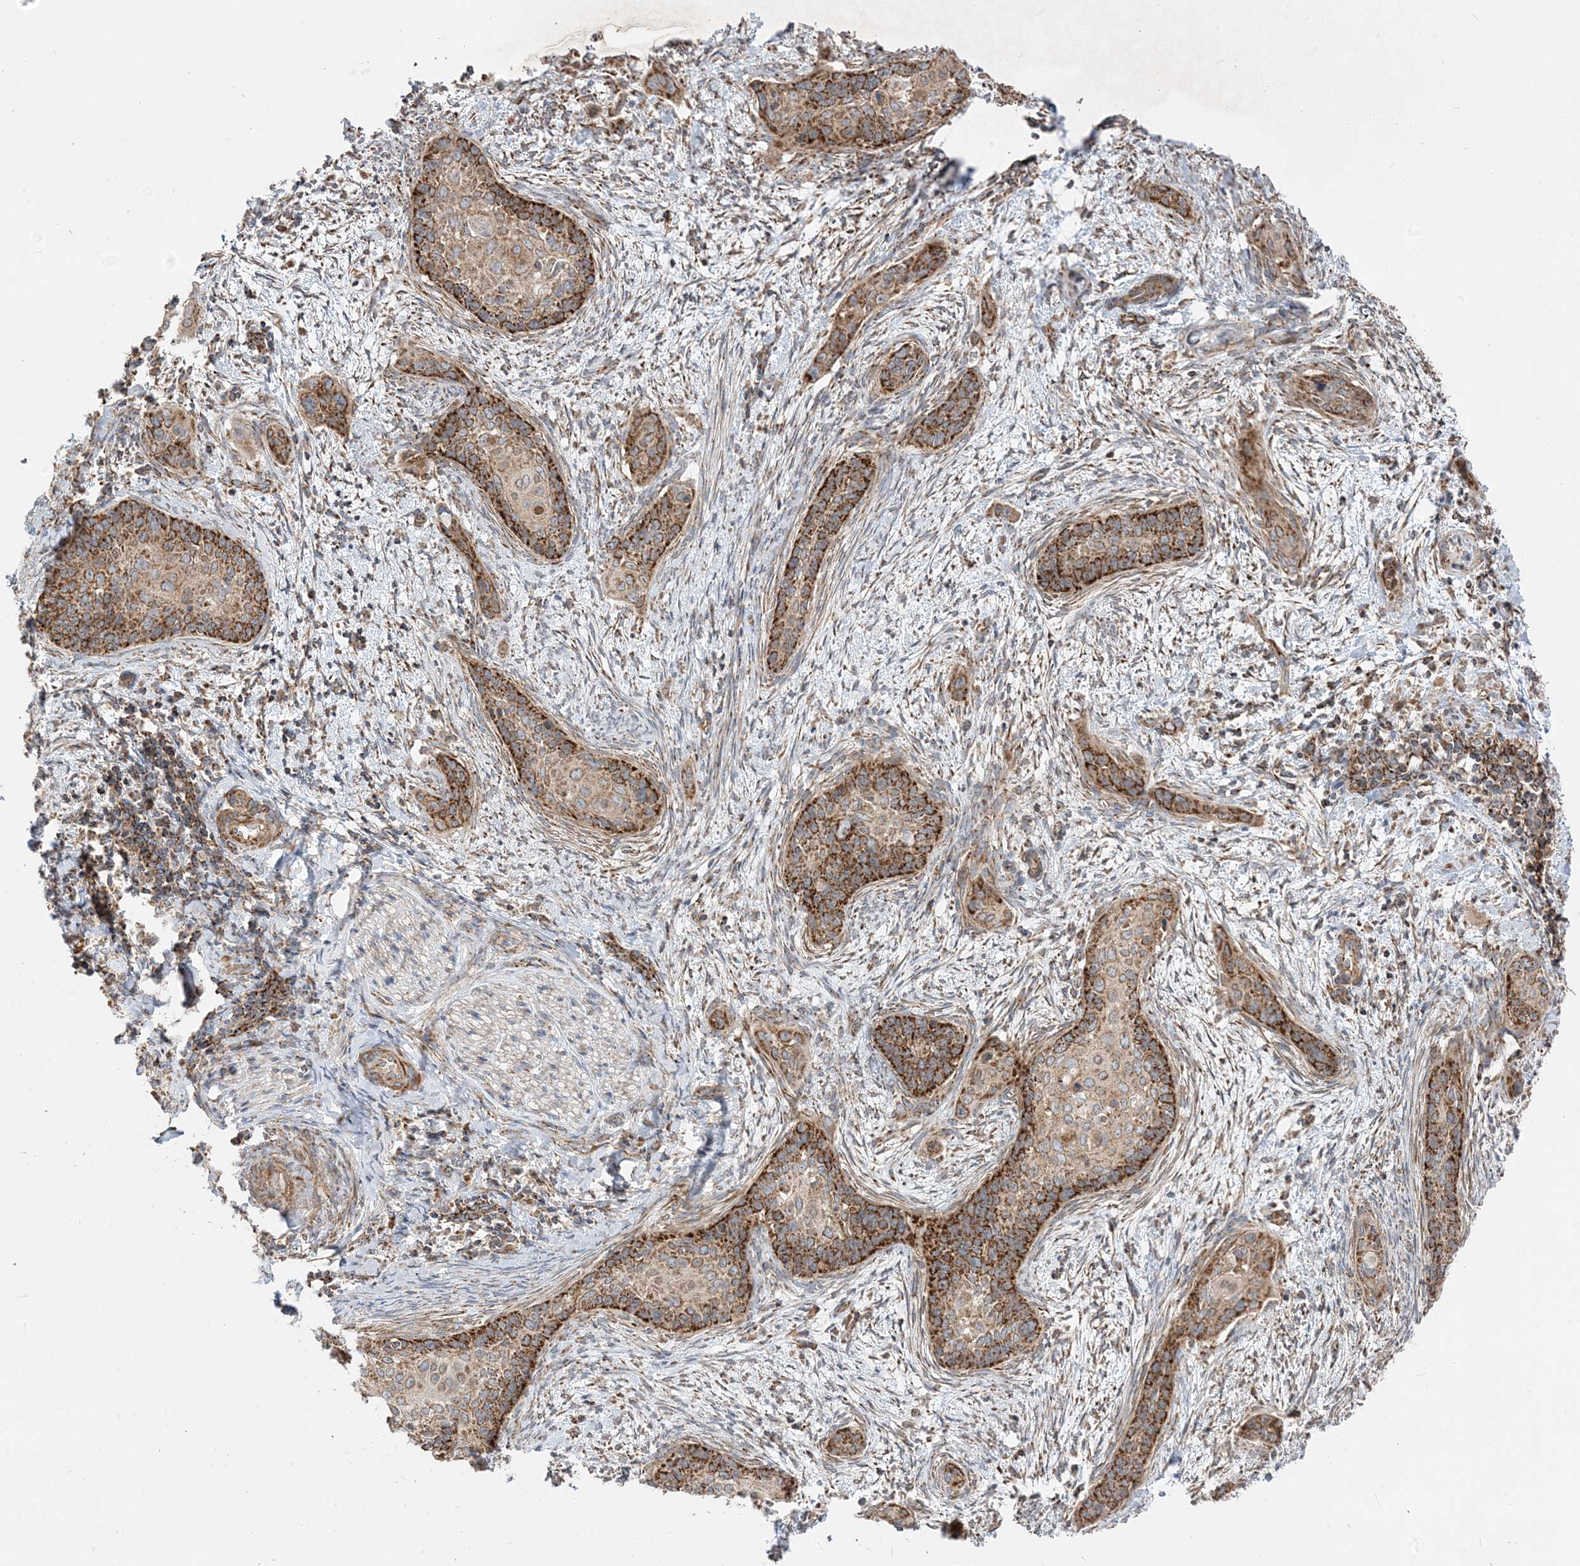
{"staining": {"intensity": "strong", "quantity": ">75%", "location": "cytoplasmic/membranous"}, "tissue": "cervical cancer", "cell_type": "Tumor cells", "image_type": "cancer", "snomed": [{"axis": "morphology", "description": "Squamous cell carcinoma, NOS"}, {"axis": "topography", "description": "Cervix"}], "caption": "Cervical cancer (squamous cell carcinoma) stained for a protein displays strong cytoplasmic/membranous positivity in tumor cells. Using DAB (3,3'-diaminobenzidine) (brown) and hematoxylin (blue) stains, captured at high magnification using brightfield microscopy.", "gene": "AARS2", "patient": {"sex": "female", "age": 33}}